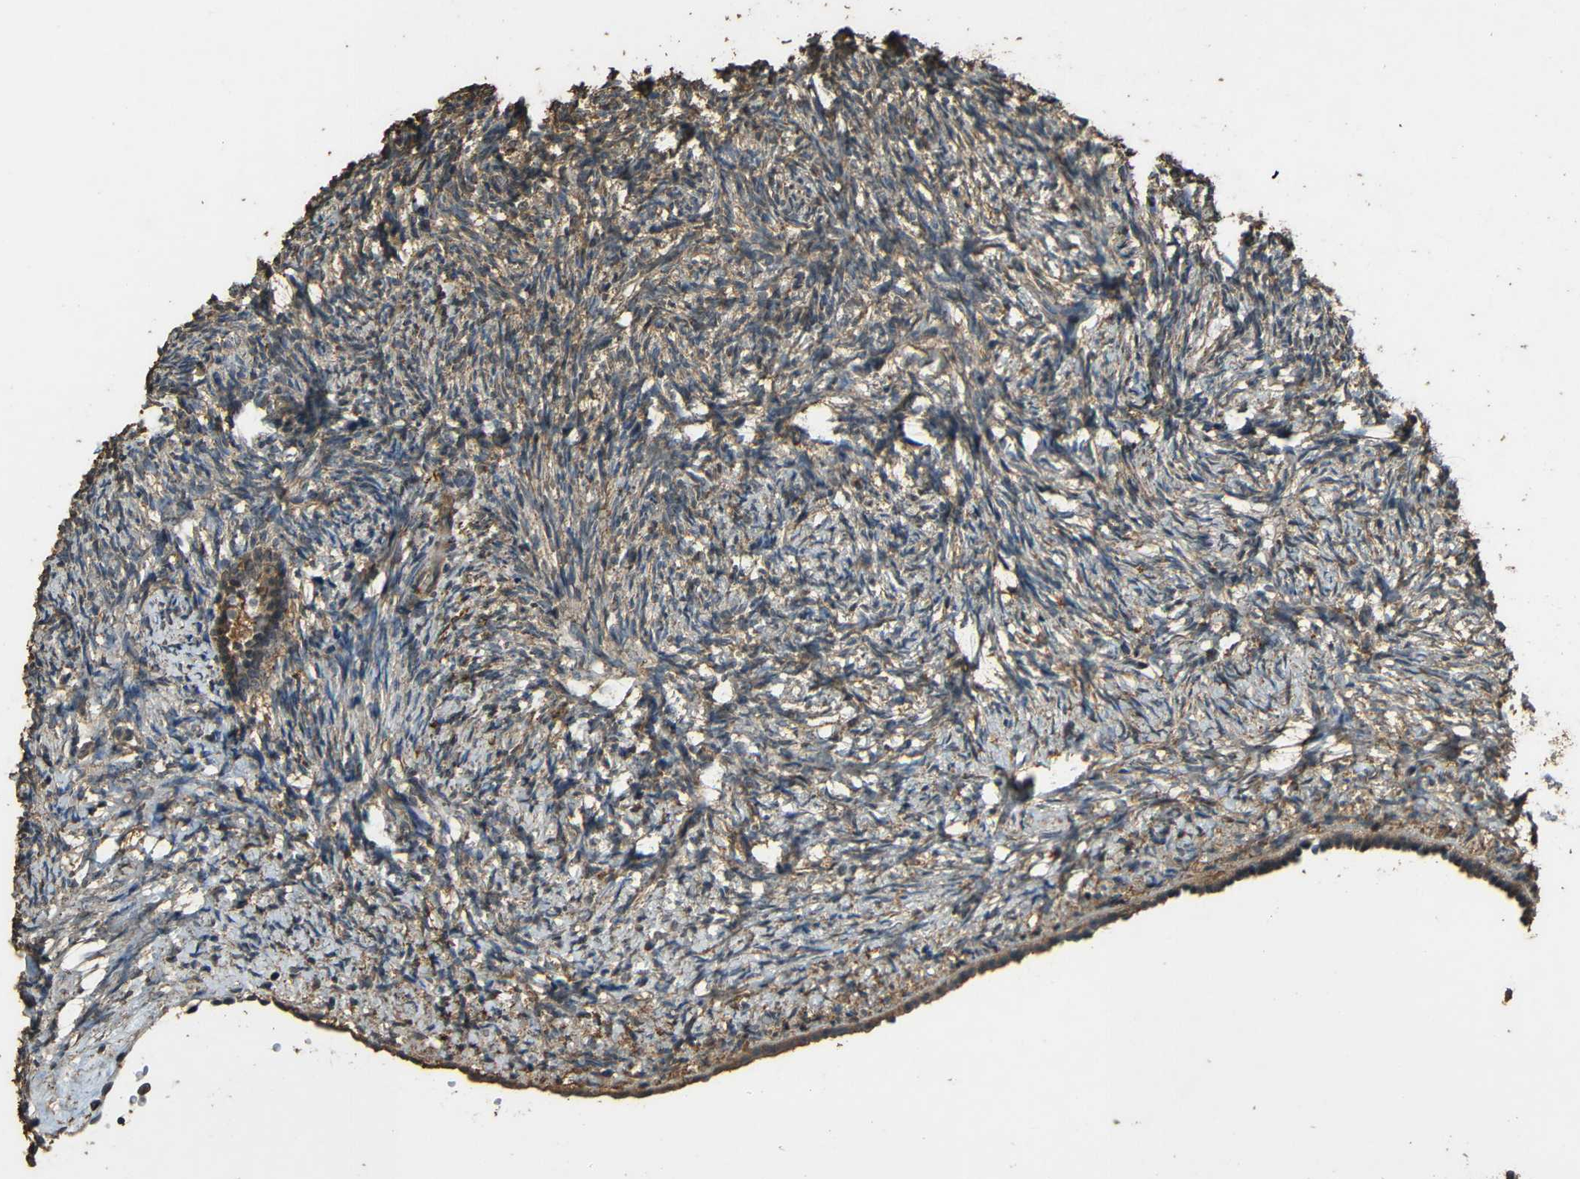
{"staining": {"intensity": "moderate", "quantity": "25%-75%", "location": "cytoplasmic/membranous"}, "tissue": "ovary", "cell_type": "Ovarian stroma cells", "image_type": "normal", "snomed": [{"axis": "morphology", "description": "Normal tissue, NOS"}, {"axis": "topography", "description": "Ovary"}], "caption": "Benign ovary displays moderate cytoplasmic/membranous expression in approximately 25%-75% of ovarian stroma cells.", "gene": "PDE5A", "patient": {"sex": "female", "age": 60}}